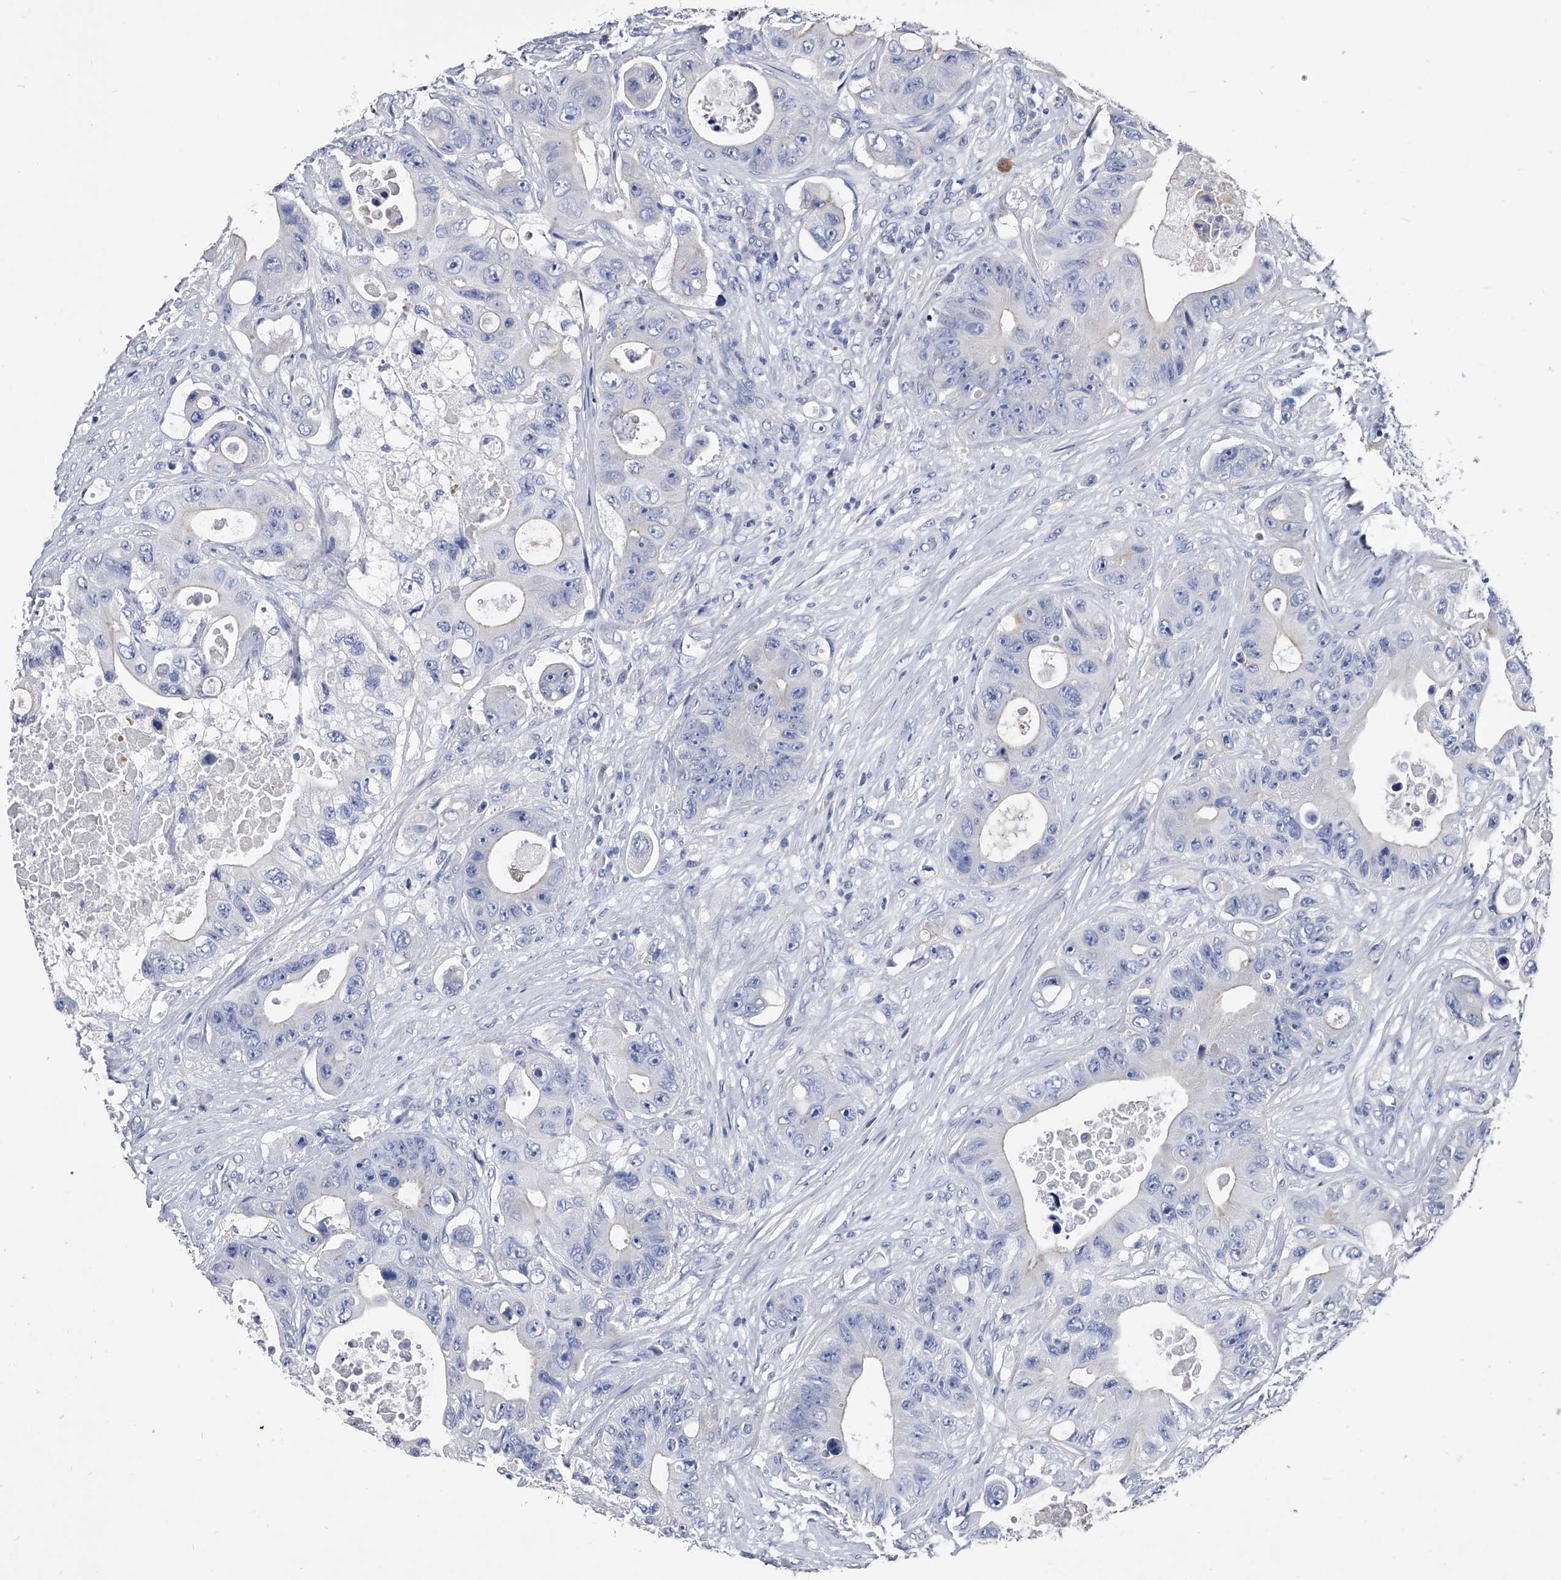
{"staining": {"intensity": "negative", "quantity": "none", "location": "none"}, "tissue": "colorectal cancer", "cell_type": "Tumor cells", "image_type": "cancer", "snomed": [{"axis": "morphology", "description": "Adenocarcinoma, NOS"}, {"axis": "topography", "description": "Colon"}], "caption": "The micrograph exhibits no significant expression in tumor cells of colorectal adenocarcinoma.", "gene": "EFCAB7", "patient": {"sex": "female", "age": 46}}